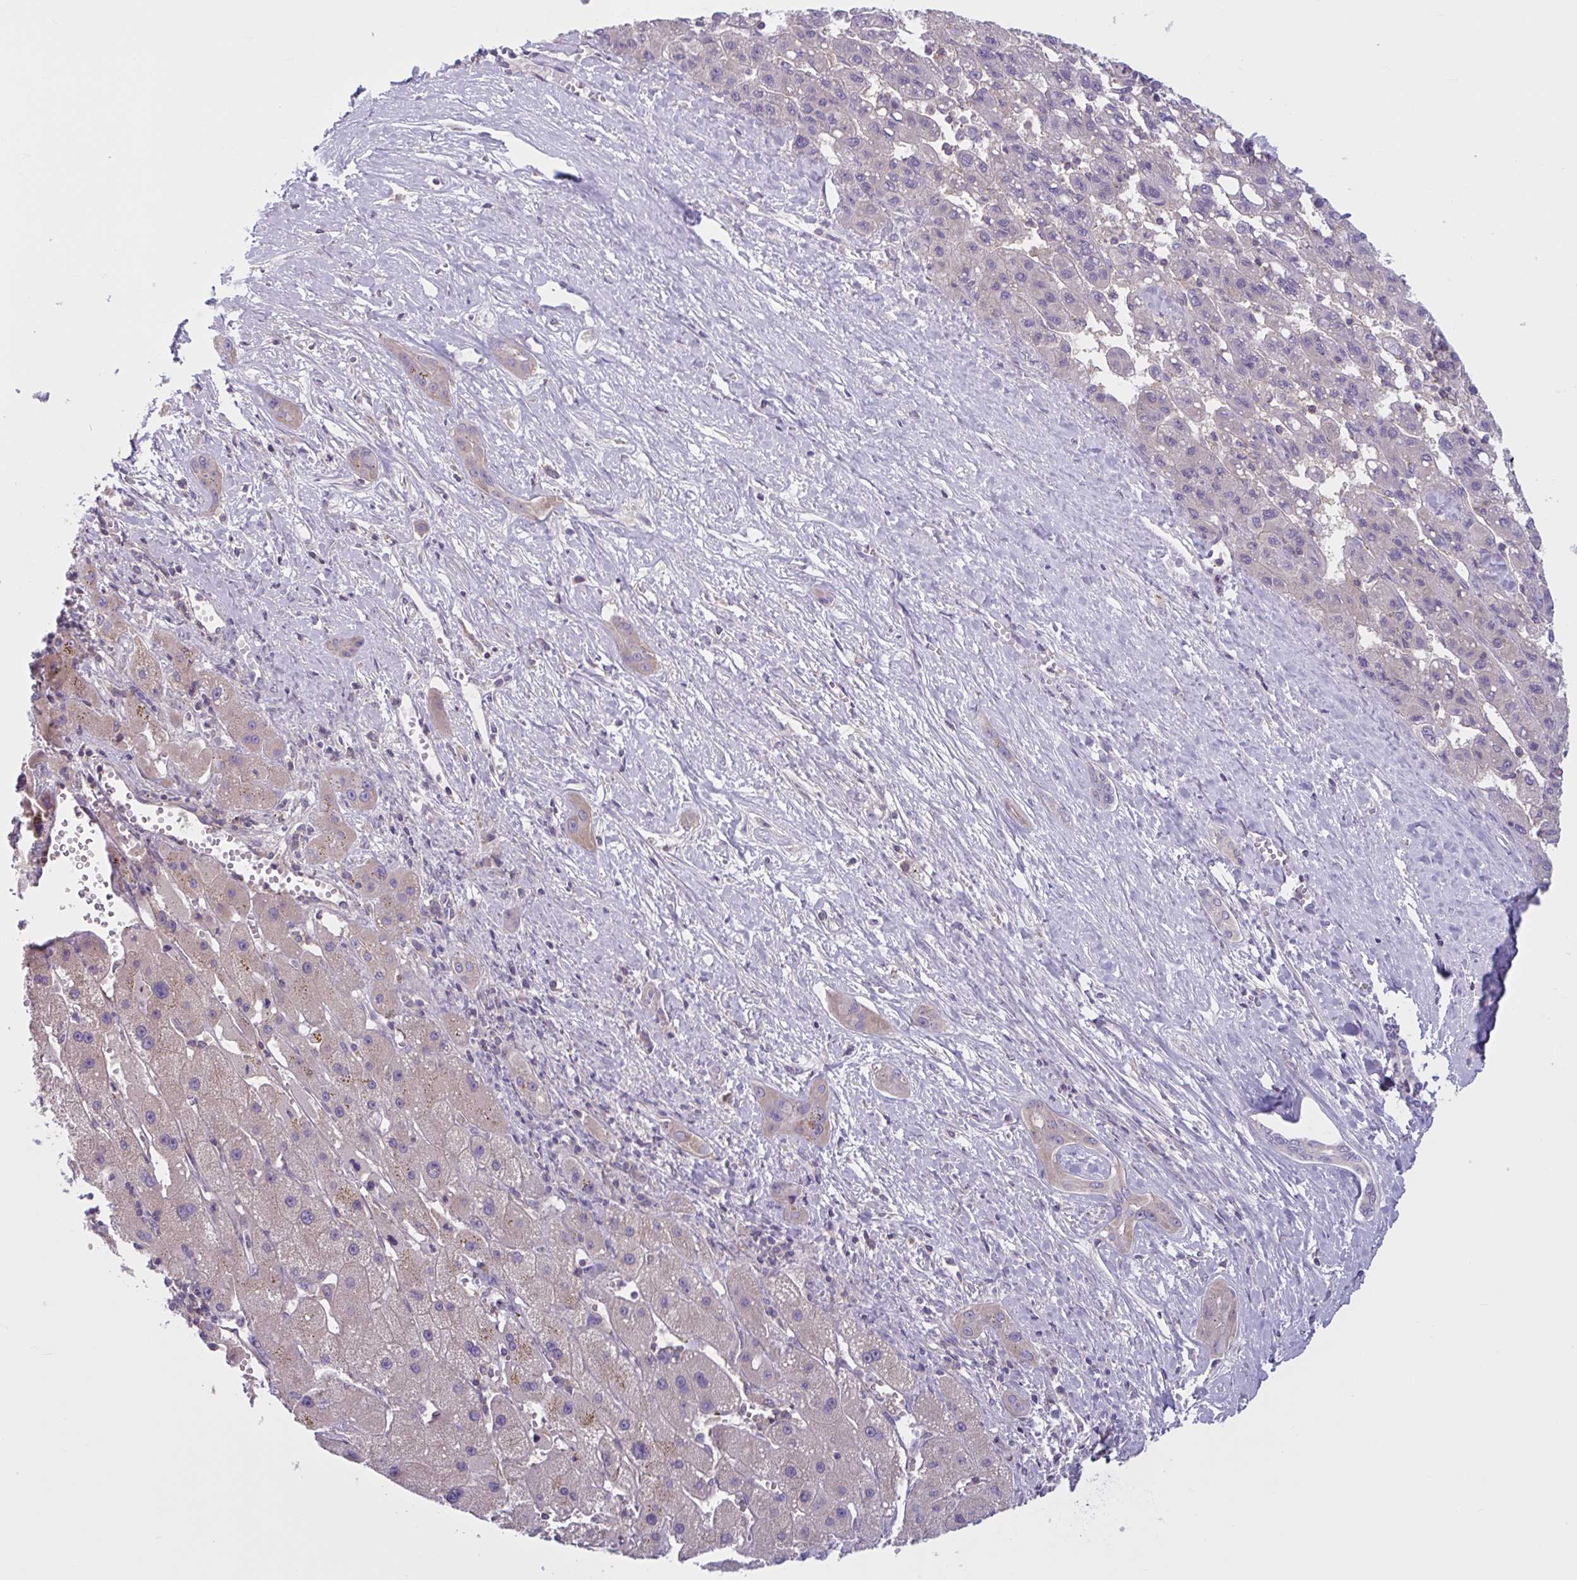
{"staining": {"intensity": "negative", "quantity": "none", "location": "none"}, "tissue": "liver cancer", "cell_type": "Tumor cells", "image_type": "cancer", "snomed": [{"axis": "morphology", "description": "Carcinoma, Hepatocellular, NOS"}, {"axis": "topography", "description": "Liver"}], "caption": "DAB immunohistochemical staining of liver cancer exhibits no significant expression in tumor cells. (Stains: DAB (3,3'-diaminobenzidine) IHC with hematoxylin counter stain, Microscopy: brightfield microscopy at high magnification).", "gene": "WNT9B", "patient": {"sex": "female", "age": 82}}